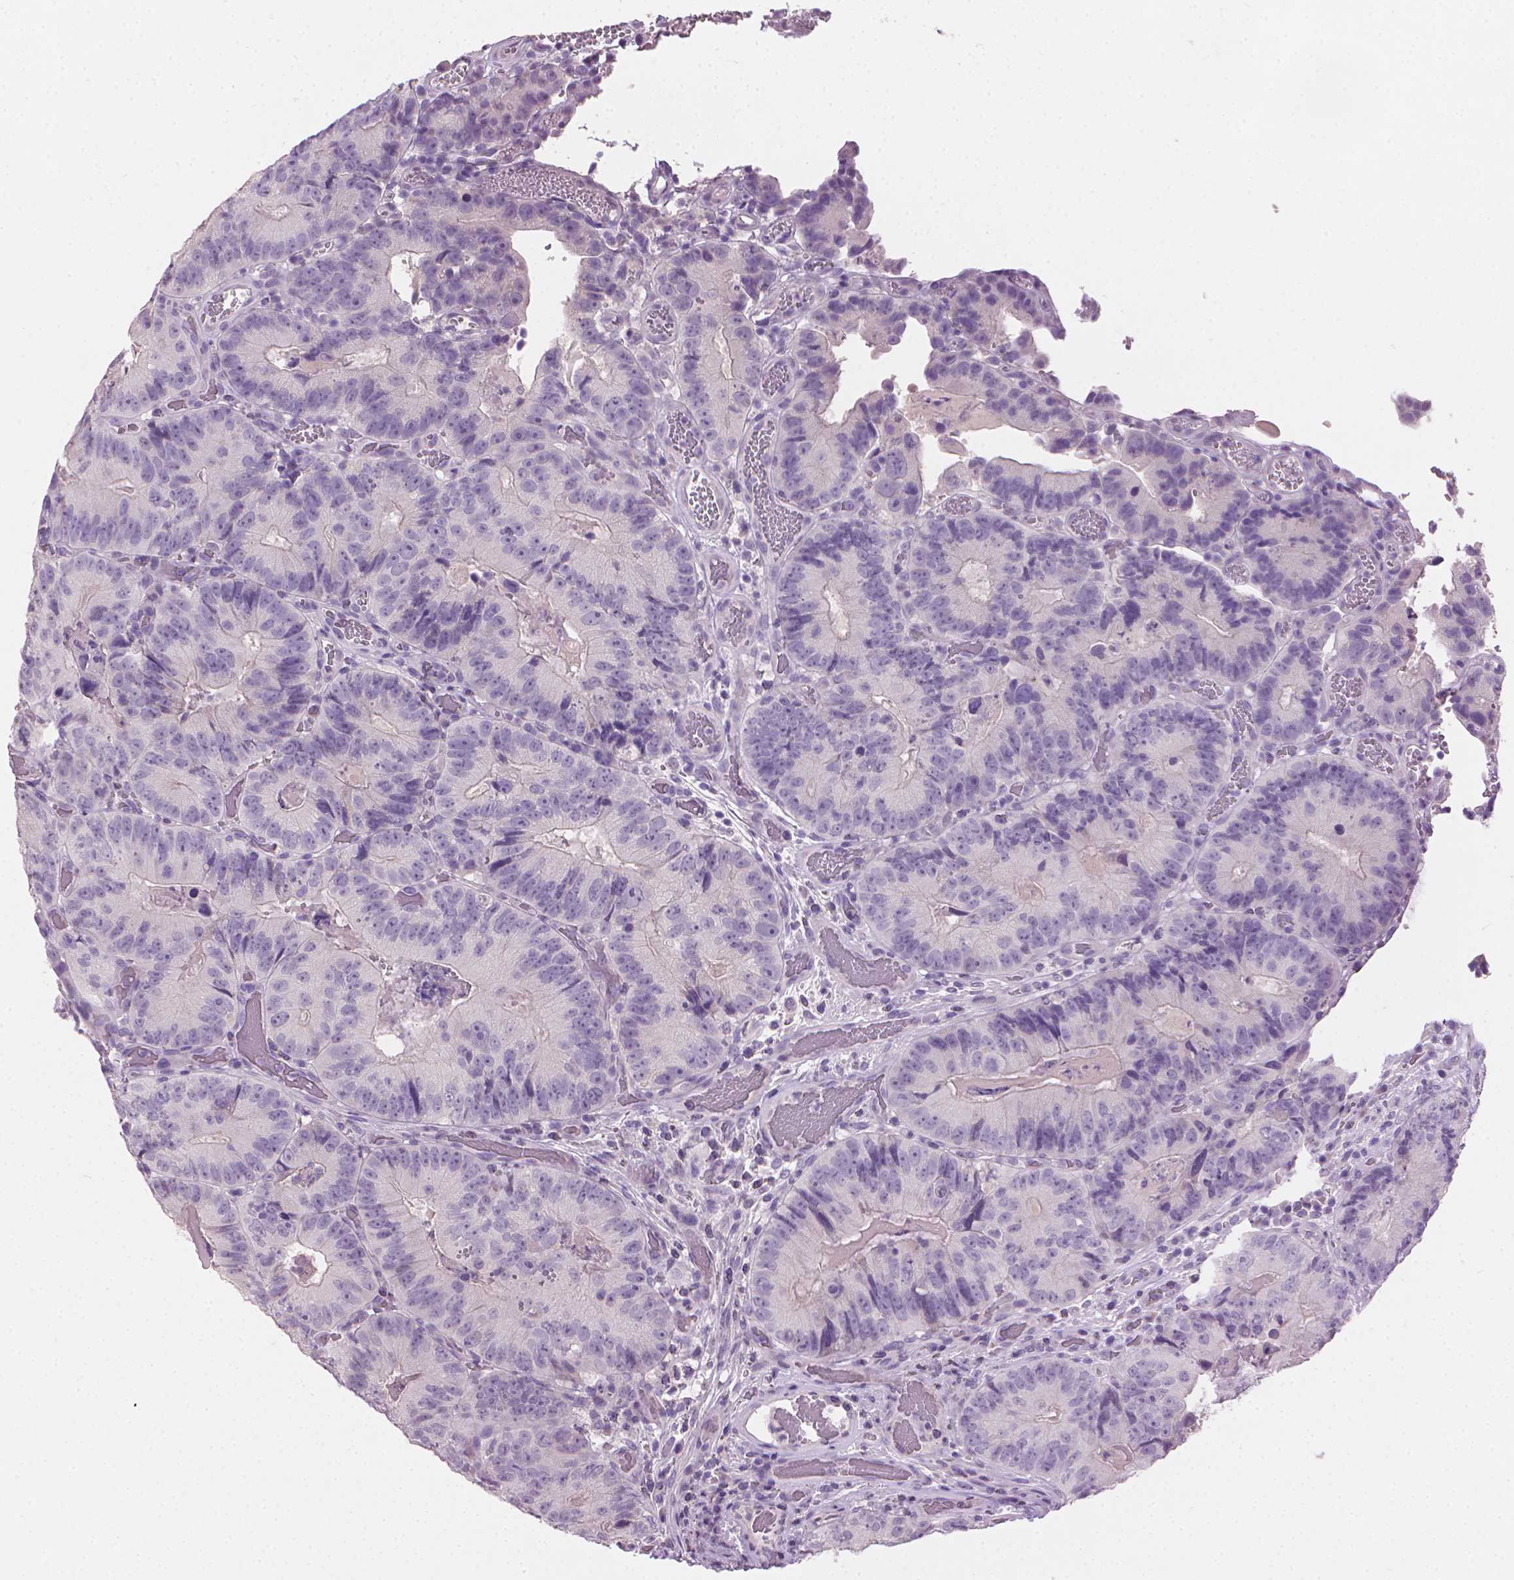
{"staining": {"intensity": "negative", "quantity": "none", "location": "none"}, "tissue": "colorectal cancer", "cell_type": "Tumor cells", "image_type": "cancer", "snomed": [{"axis": "morphology", "description": "Adenocarcinoma, NOS"}, {"axis": "topography", "description": "Colon"}], "caption": "The photomicrograph reveals no significant positivity in tumor cells of colorectal cancer.", "gene": "MLANA", "patient": {"sex": "female", "age": 86}}